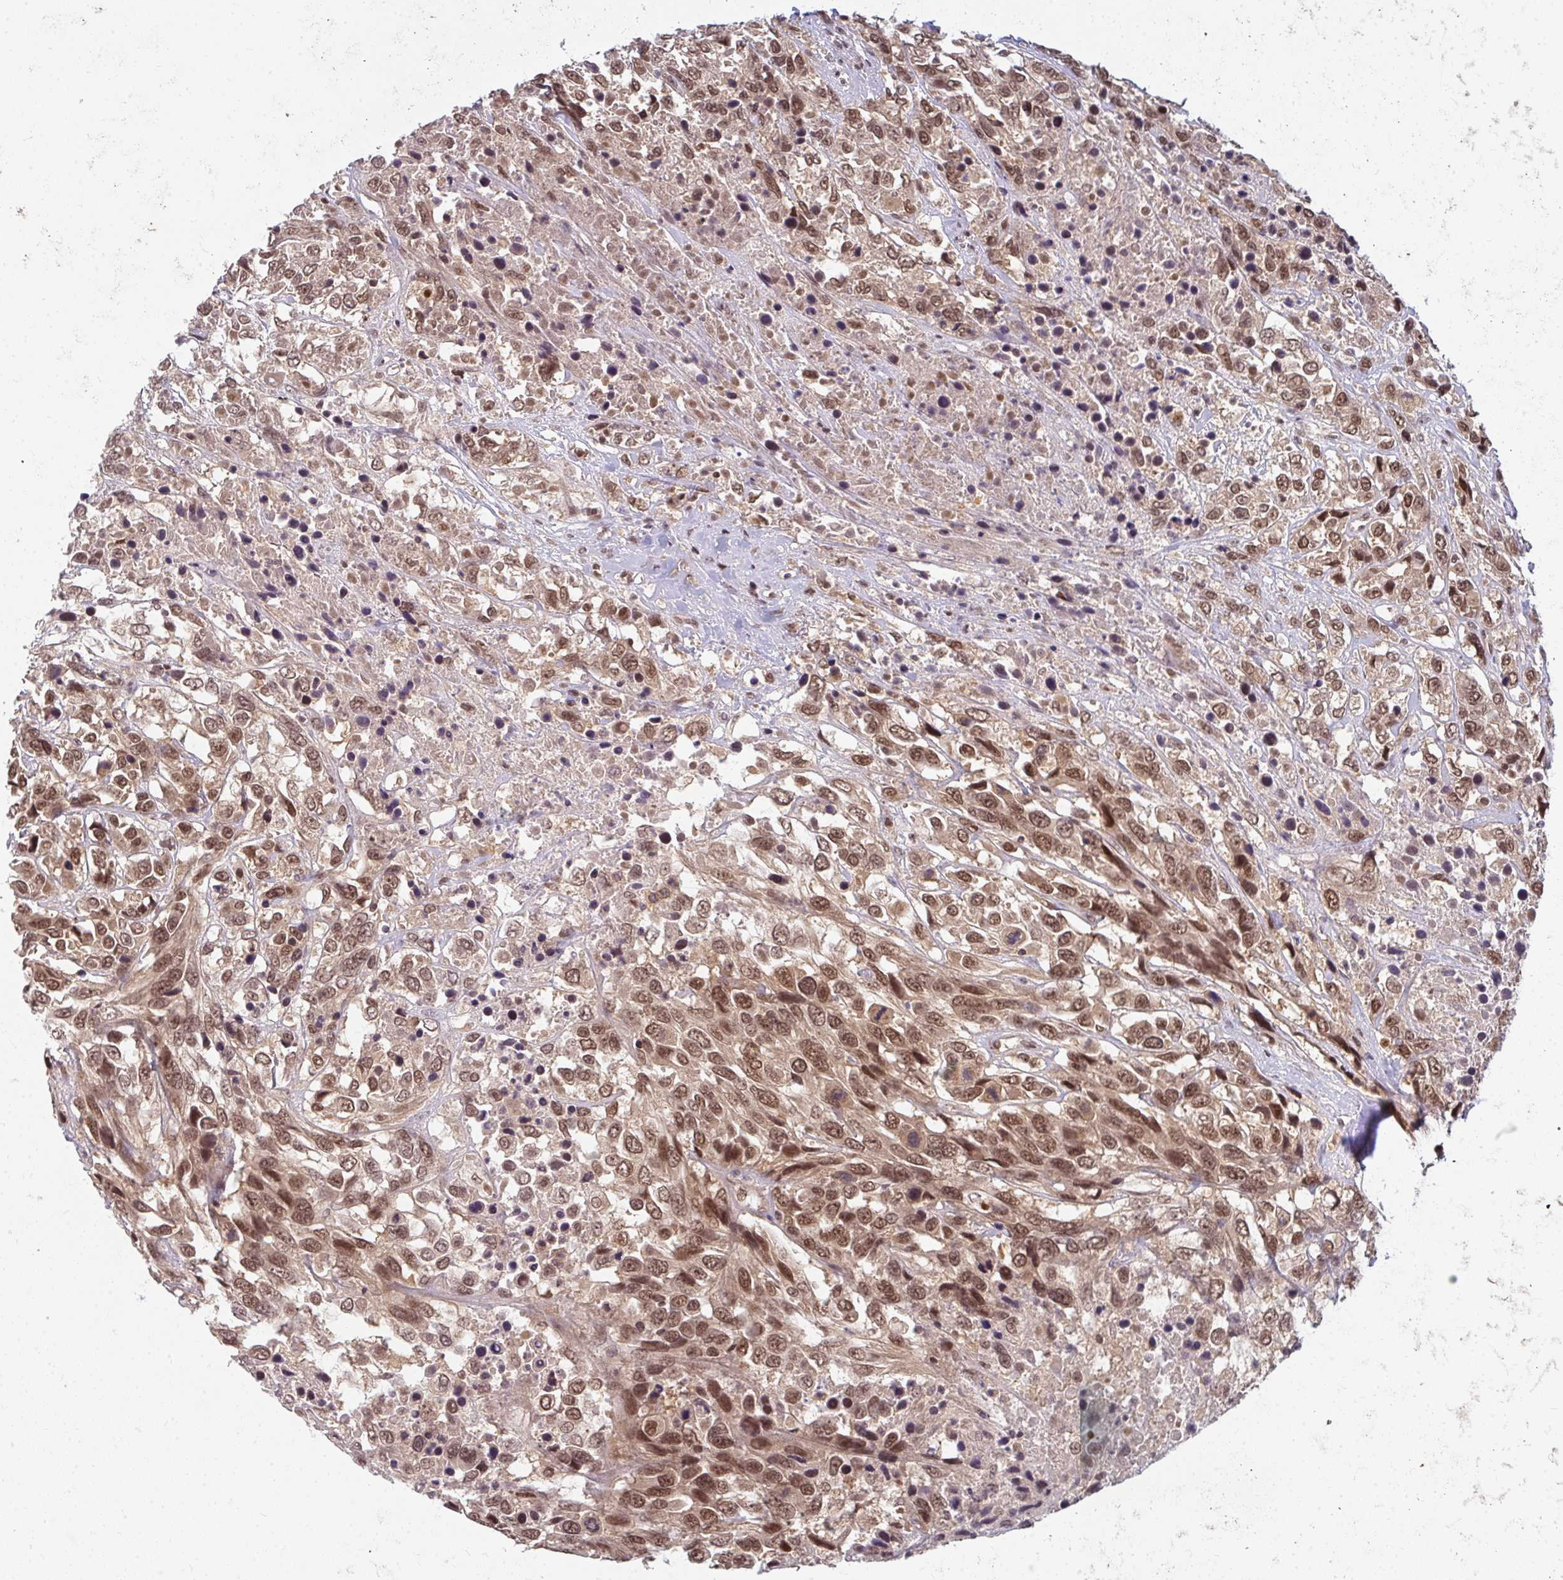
{"staining": {"intensity": "moderate", "quantity": ">75%", "location": "nuclear"}, "tissue": "urothelial cancer", "cell_type": "Tumor cells", "image_type": "cancer", "snomed": [{"axis": "morphology", "description": "Urothelial carcinoma, High grade"}, {"axis": "topography", "description": "Urinary bladder"}], "caption": "Brown immunohistochemical staining in human urothelial cancer displays moderate nuclear staining in approximately >75% of tumor cells. (DAB IHC with brightfield microscopy, high magnification).", "gene": "GTF3C6", "patient": {"sex": "female", "age": 70}}